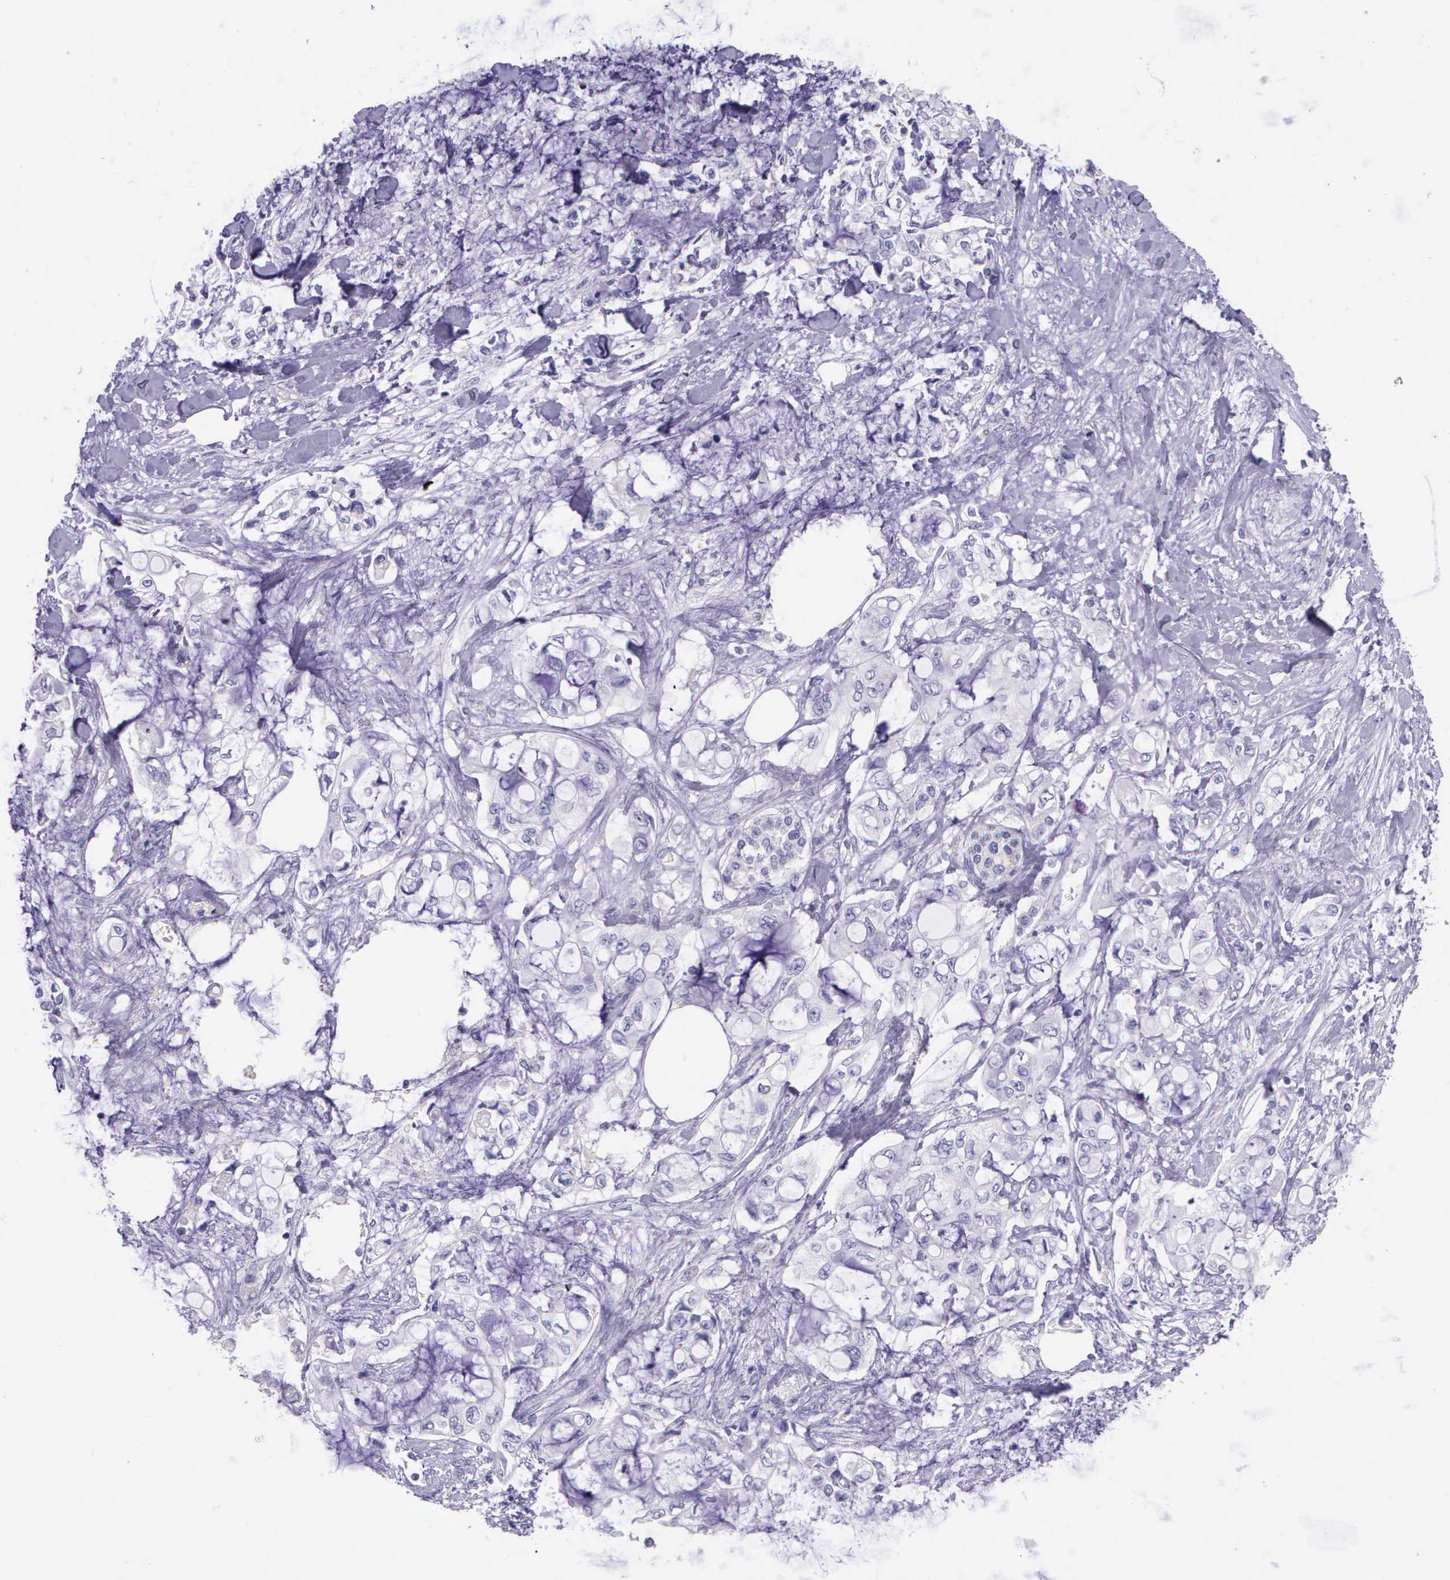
{"staining": {"intensity": "negative", "quantity": "none", "location": "none"}, "tissue": "pancreatic cancer", "cell_type": "Tumor cells", "image_type": "cancer", "snomed": [{"axis": "morphology", "description": "Adenocarcinoma, NOS"}, {"axis": "topography", "description": "Pancreas"}], "caption": "Micrograph shows no protein expression in tumor cells of pancreatic cancer (adenocarcinoma) tissue. (DAB (3,3'-diaminobenzidine) IHC, high magnification).", "gene": "THSD7A", "patient": {"sex": "female", "age": 70}}